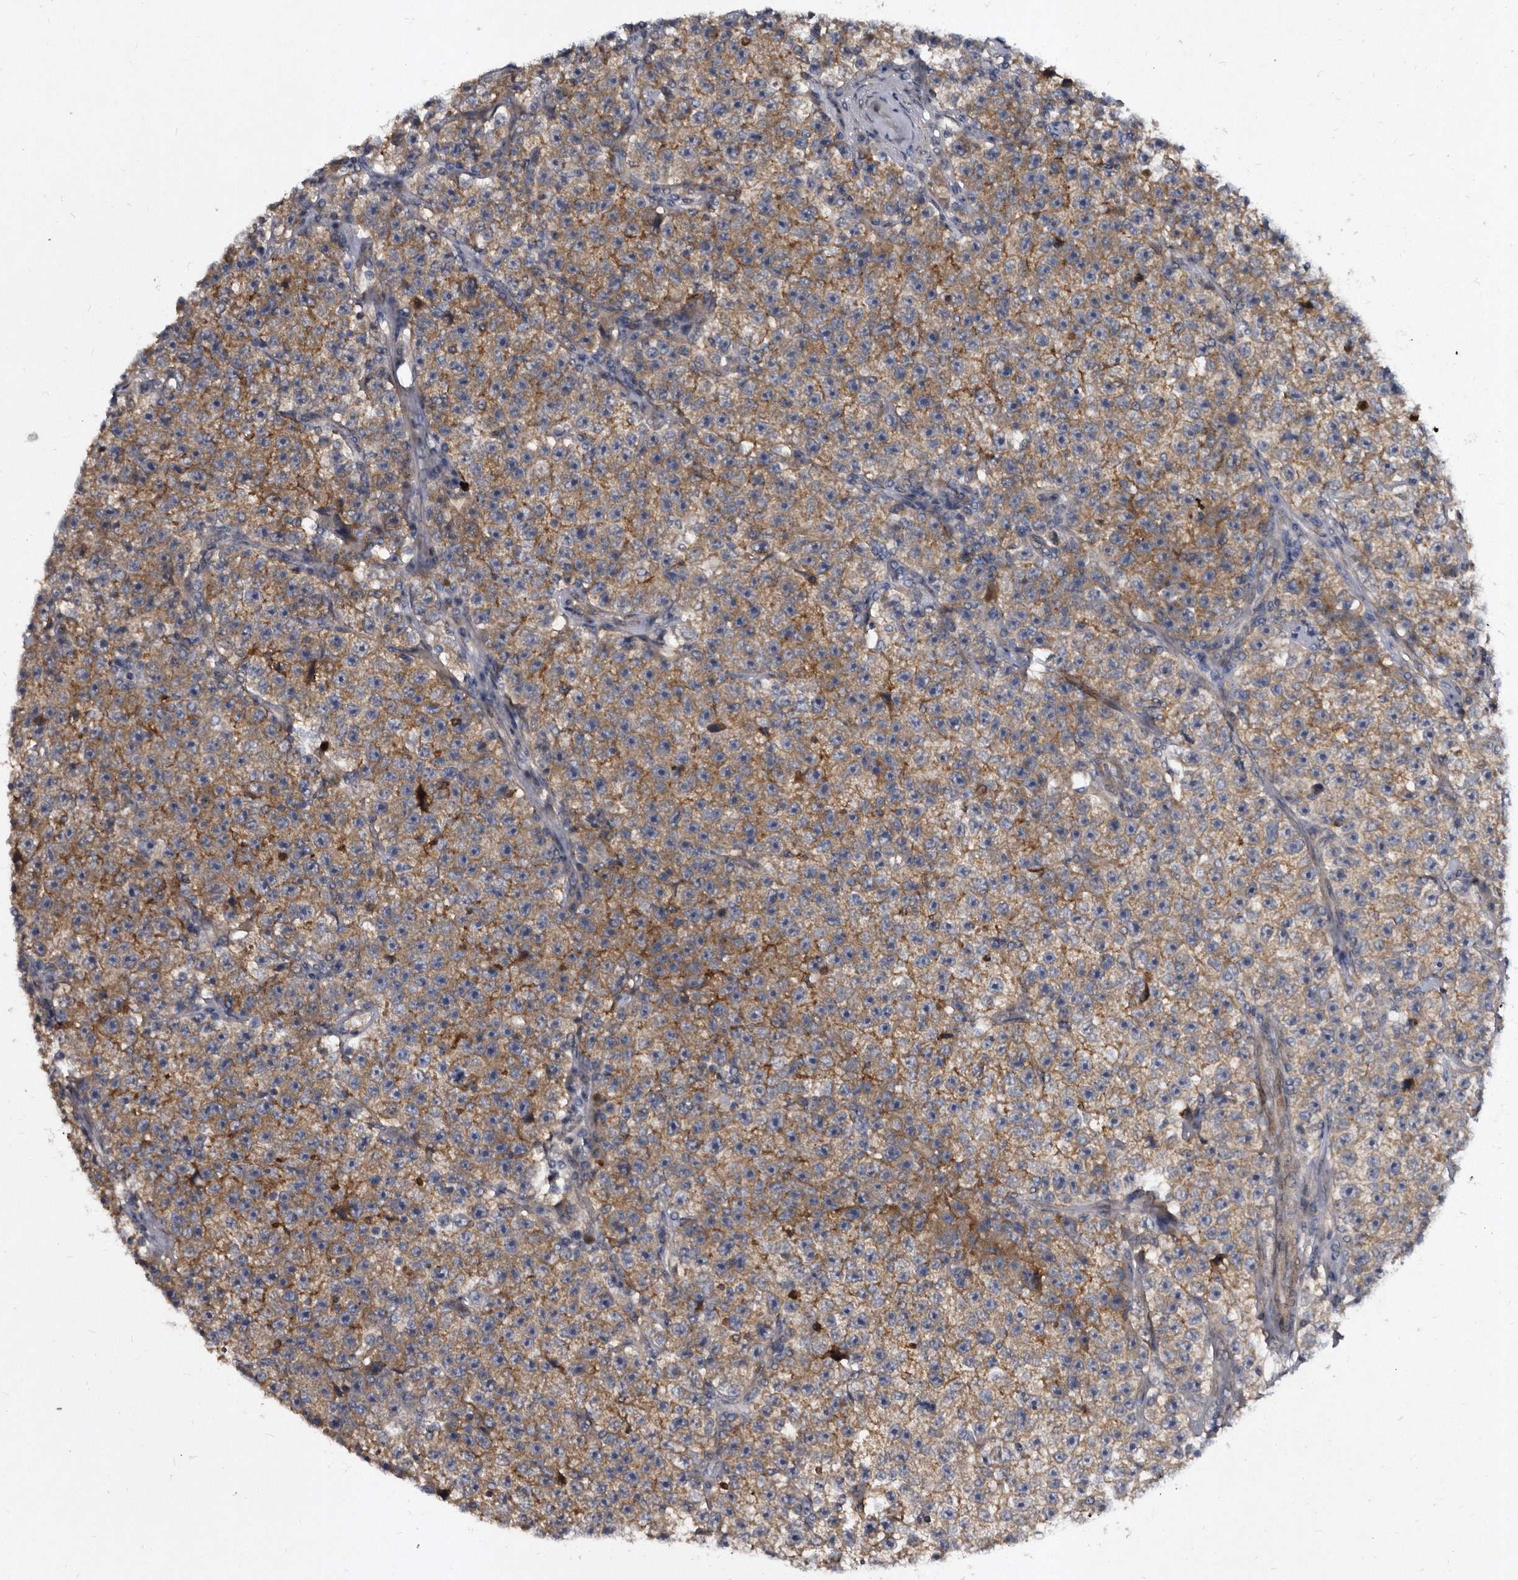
{"staining": {"intensity": "moderate", "quantity": "25%-75%", "location": "cytoplasmic/membranous"}, "tissue": "testis cancer", "cell_type": "Tumor cells", "image_type": "cancer", "snomed": [{"axis": "morphology", "description": "Seminoma, NOS"}, {"axis": "topography", "description": "Testis"}], "caption": "Testis cancer (seminoma) stained with a brown dye shows moderate cytoplasmic/membranous positive positivity in about 25%-75% of tumor cells.", "gene": "PROM1", "patient": {"sex": "male", "age": 22}}